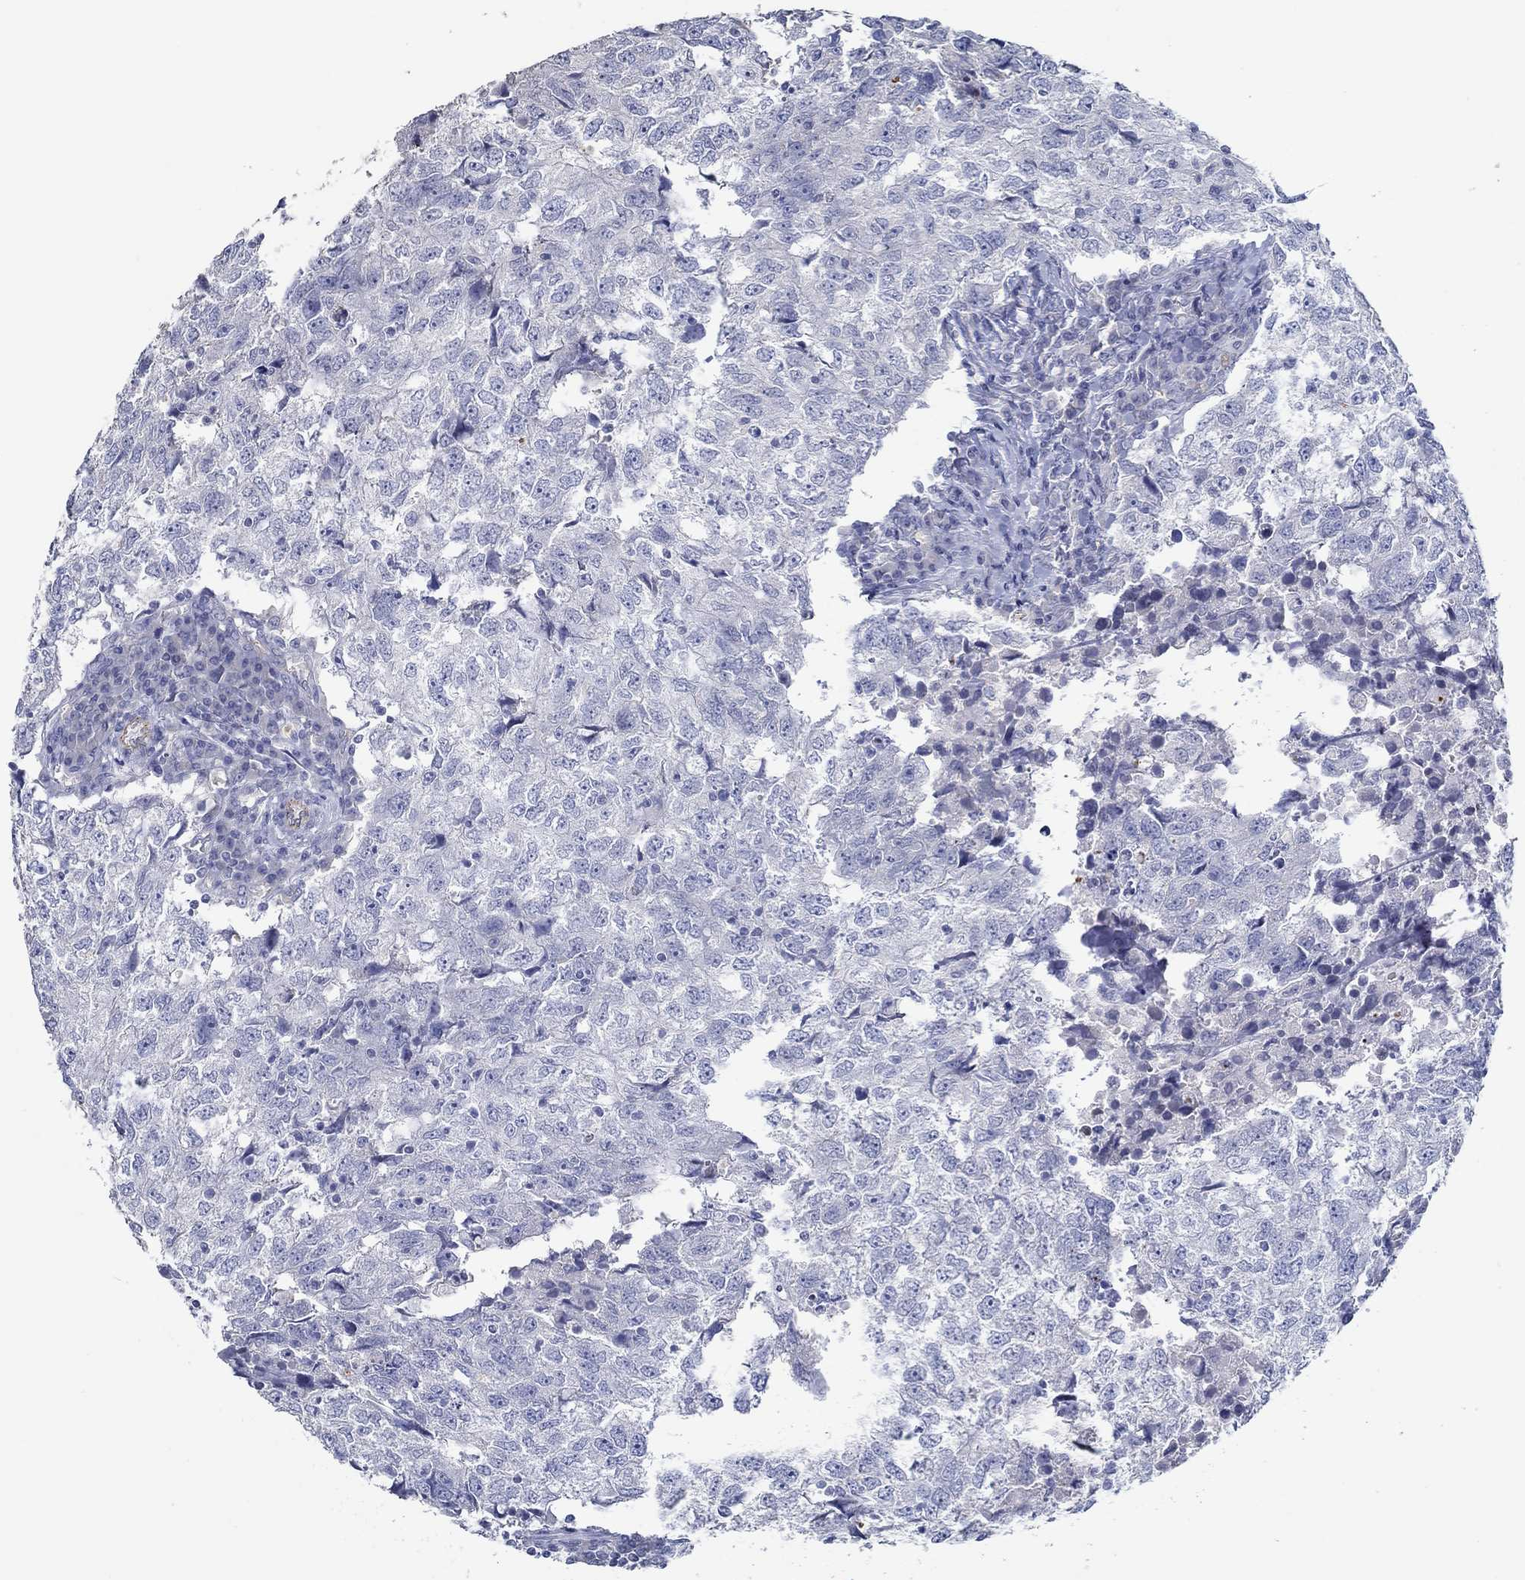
{"staining": {"intensity": "negative", "quantity": "none", "location": "none"}, "tissue": "breast cancer", "cell_type": "Tumor cells", "image_type": "cancer", "snomed": [{"axis": "morphology", "description": "Duct carcinoma"}, {"axis": "topography", "description": "Breast"}], "caption": "This micrograph is of breast cancer (intraductal carcinoma) stained with IHC to label a protein in brown with the nuclei are counter-stained blue. There is no positivity in tumor cells.", "gene": "GJA5", "patient": {"sex": "female", "age": 30}}